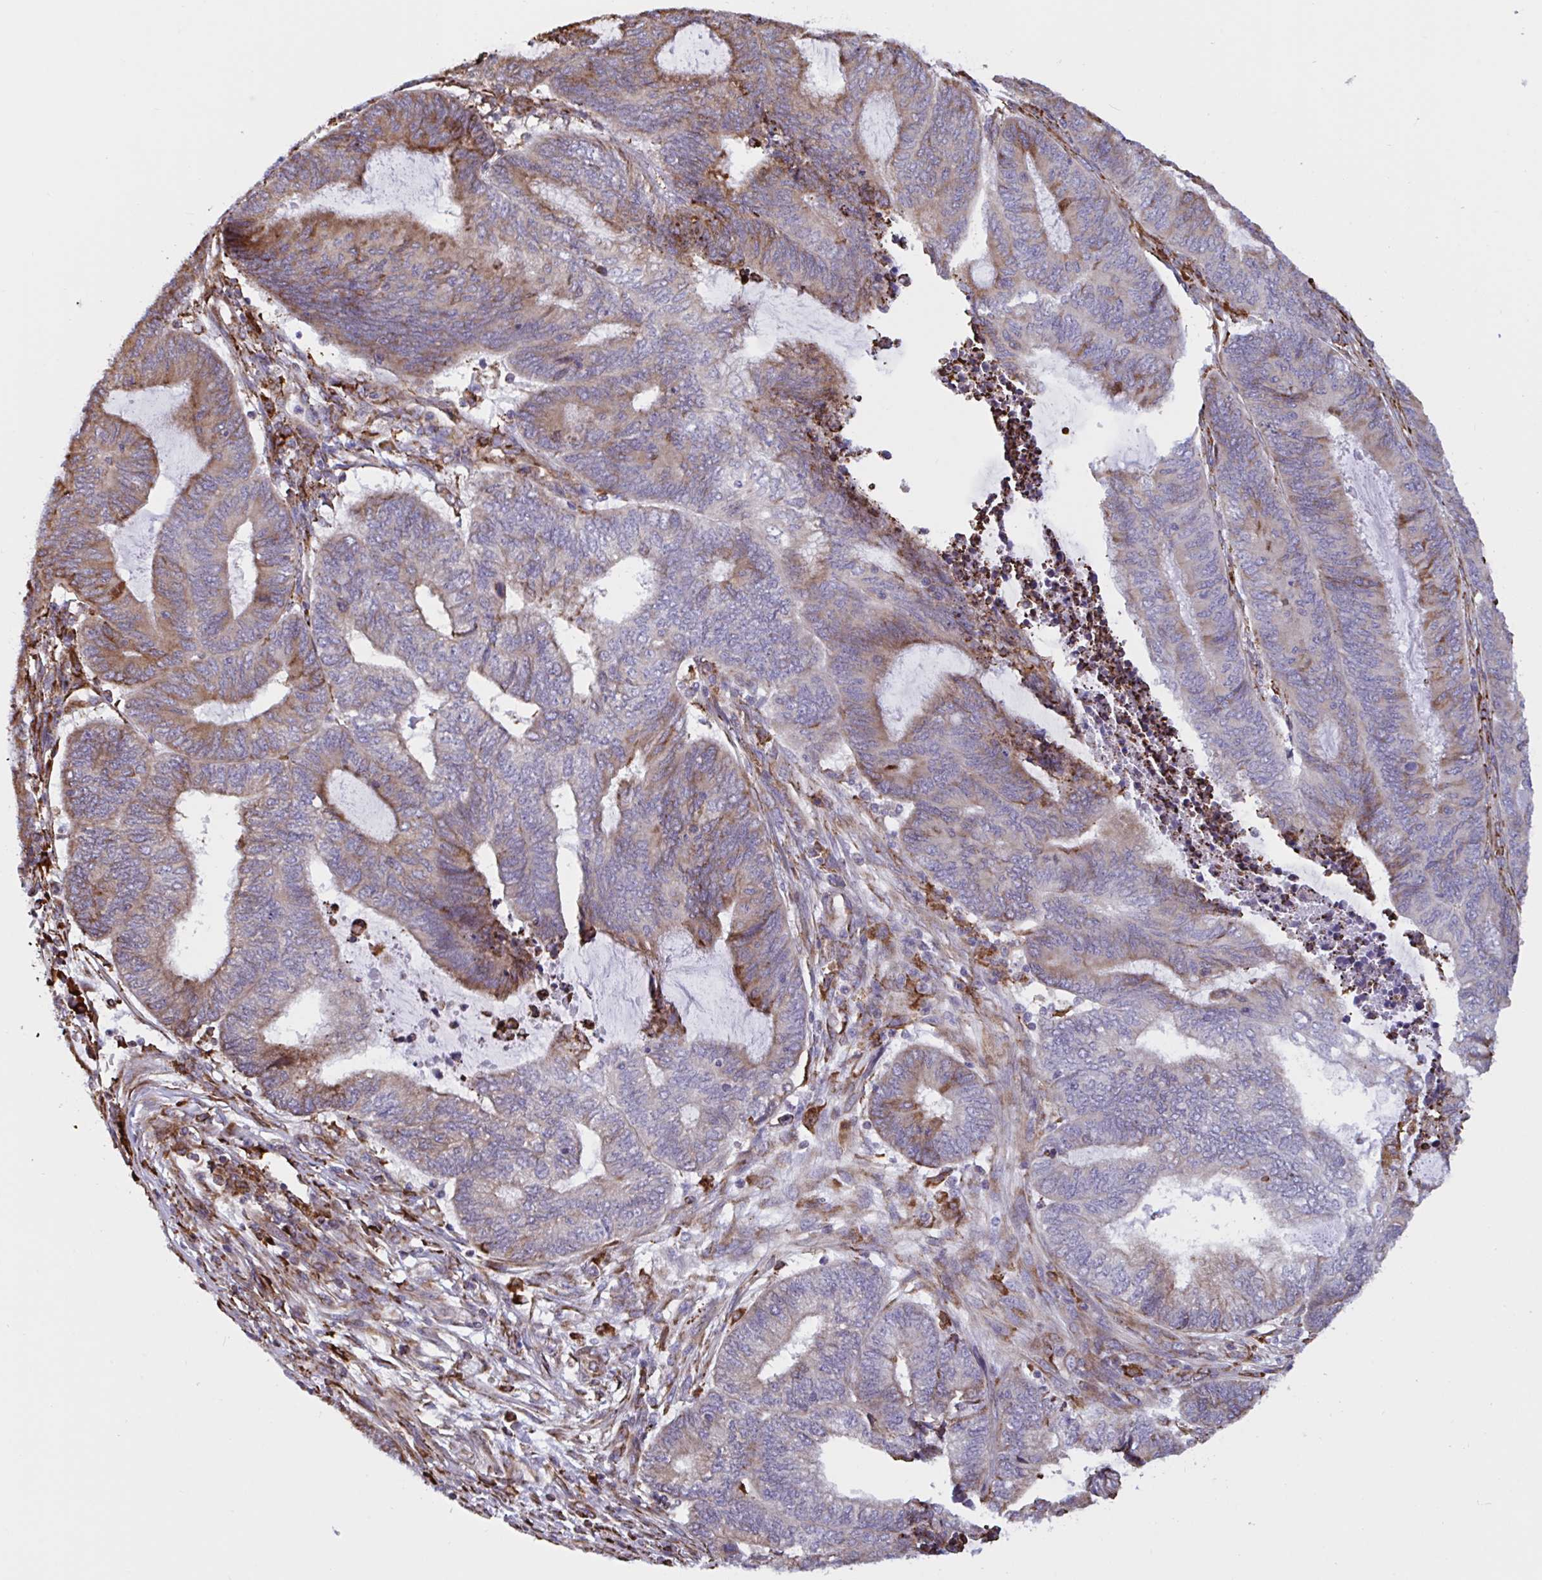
{"staining": {"intensity": "moderate", "quantity": "<25%", "location": "cytoplasmic/membranous"}, "tissue": "endometrial cancer", "cell_type": "Tumor cells", "image_type": "cancer", "snomed": [{"axis": "morphology", "description": "Adenocarcinoma, NOS"}, {"axis": "topography", "description": "Uterus"}, {"axis": "topography", "description": "Endometrium"}], "caption": "Tumor cells display low levels of moderate cytoplasmic/membranous positivity in about <25% of cells in endometrial cancer.", "gene": "PEAK3", "patient": {"sex": "female", "age": 70}}